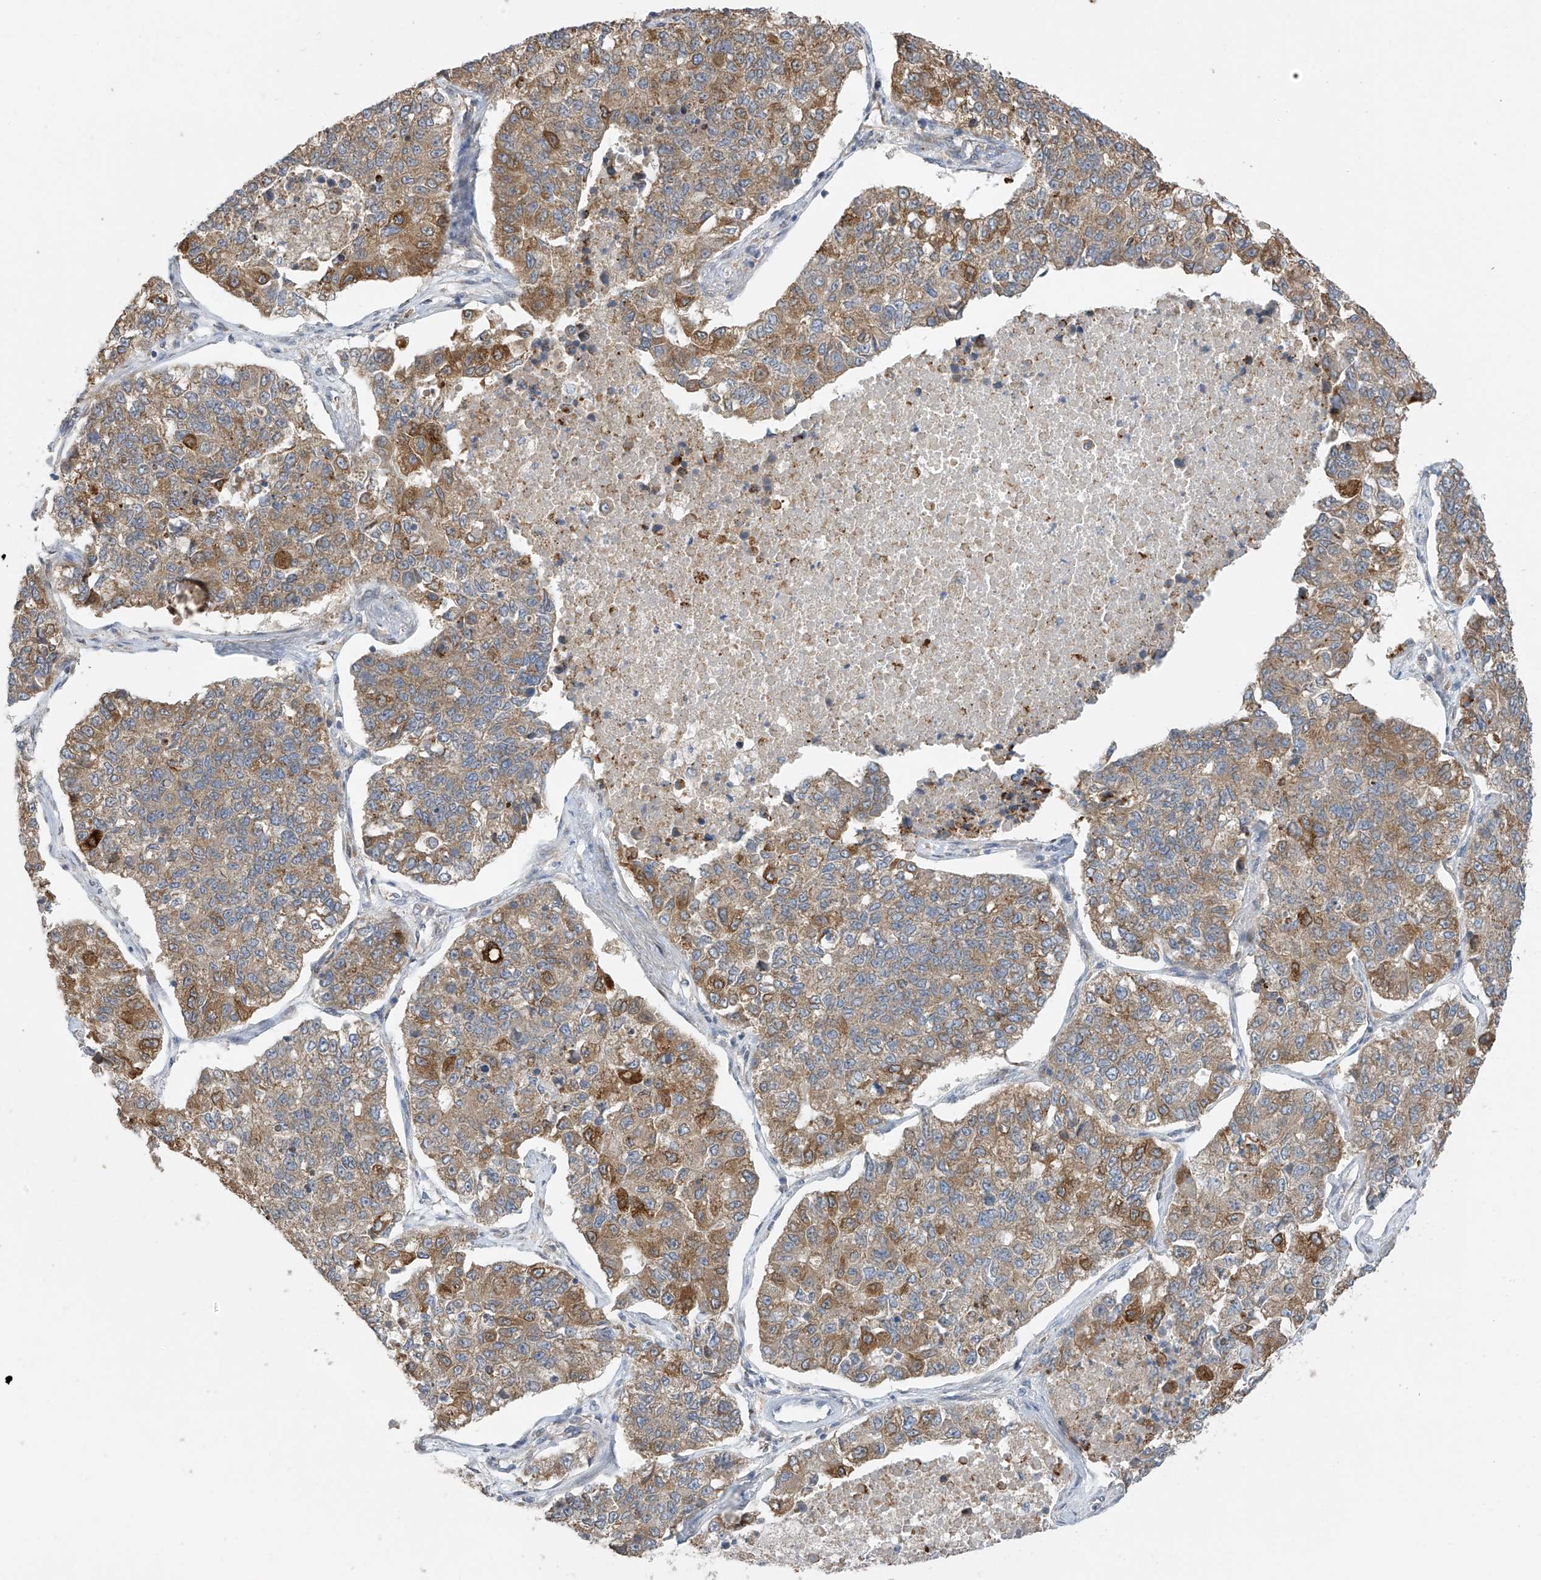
{"staining": {"intensity": "moderate", "quantity": "25%-75%", "location": "cytoplasmic/membranous"}, "tissue": "lung cancer", "cell_type": "Tumor cells", "image_type": "cancer", "snomed": [{"axis": "morphology", "description": "Adenocarcinoma, NOS"}, {"axis": "topography", "description": "Lung"}], "caption": "This is an image of IHC staining of adenocarcinoma (lung), which shows moderate expression in the cytoplasmic/membranous of tumor cells.", "gene": "PNPT1", "patient": {"sex": "male", "age": 49}}